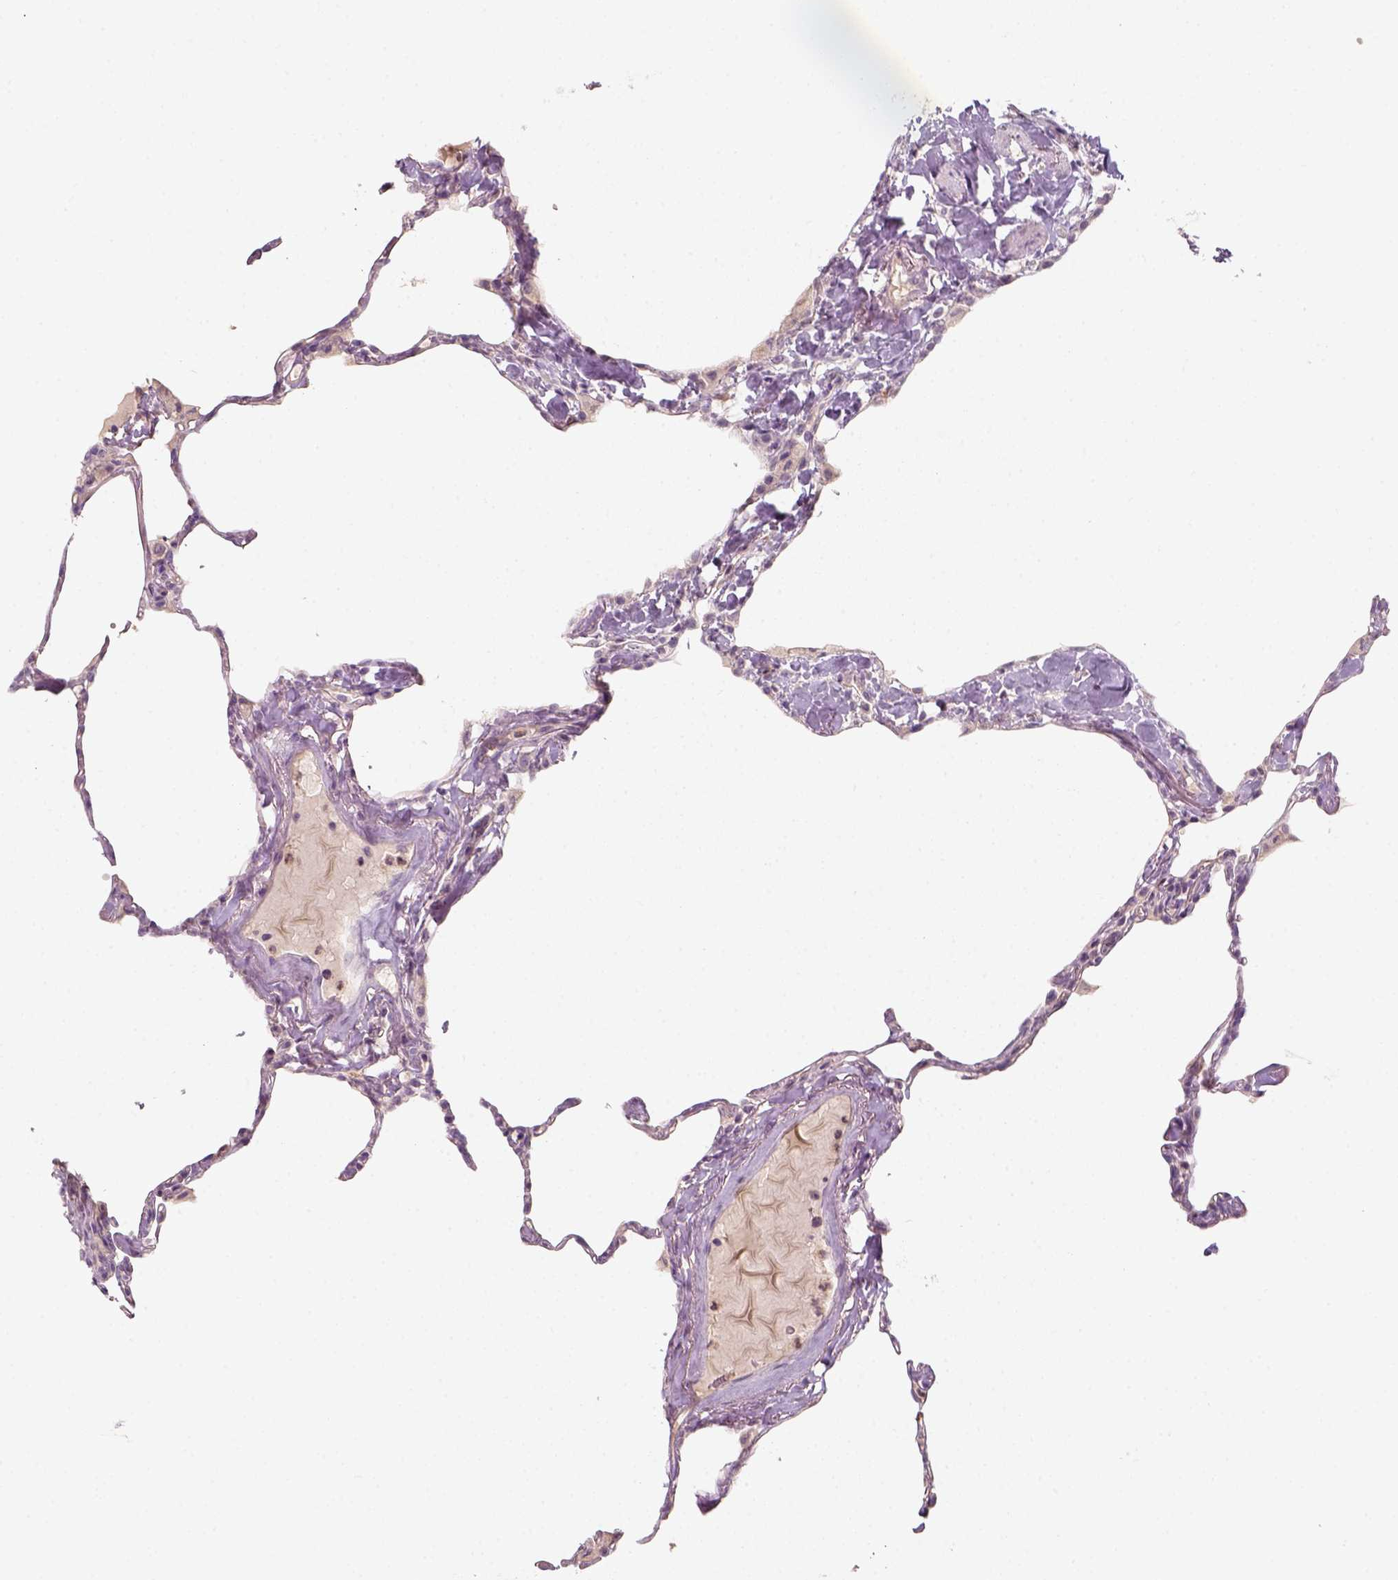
{"staining": {"intensity": "negative", "quantity": "none", "location": "none"}, "tissue": "lung", "cell_type": "Alveolar cells", "image_type": "normal", "snomed": [{"axis": "morphology", "description": "Normal tissue, NOS"}, {"axis": "topography", "description": "Lung"}], "caption": "High power microscopy micrograph of an IHC micrograph of unremarkable lung, revealing no significant staining in alveolar cells.", "gene": "AQP9", "patient": {"sex": "male", "age": 65}}